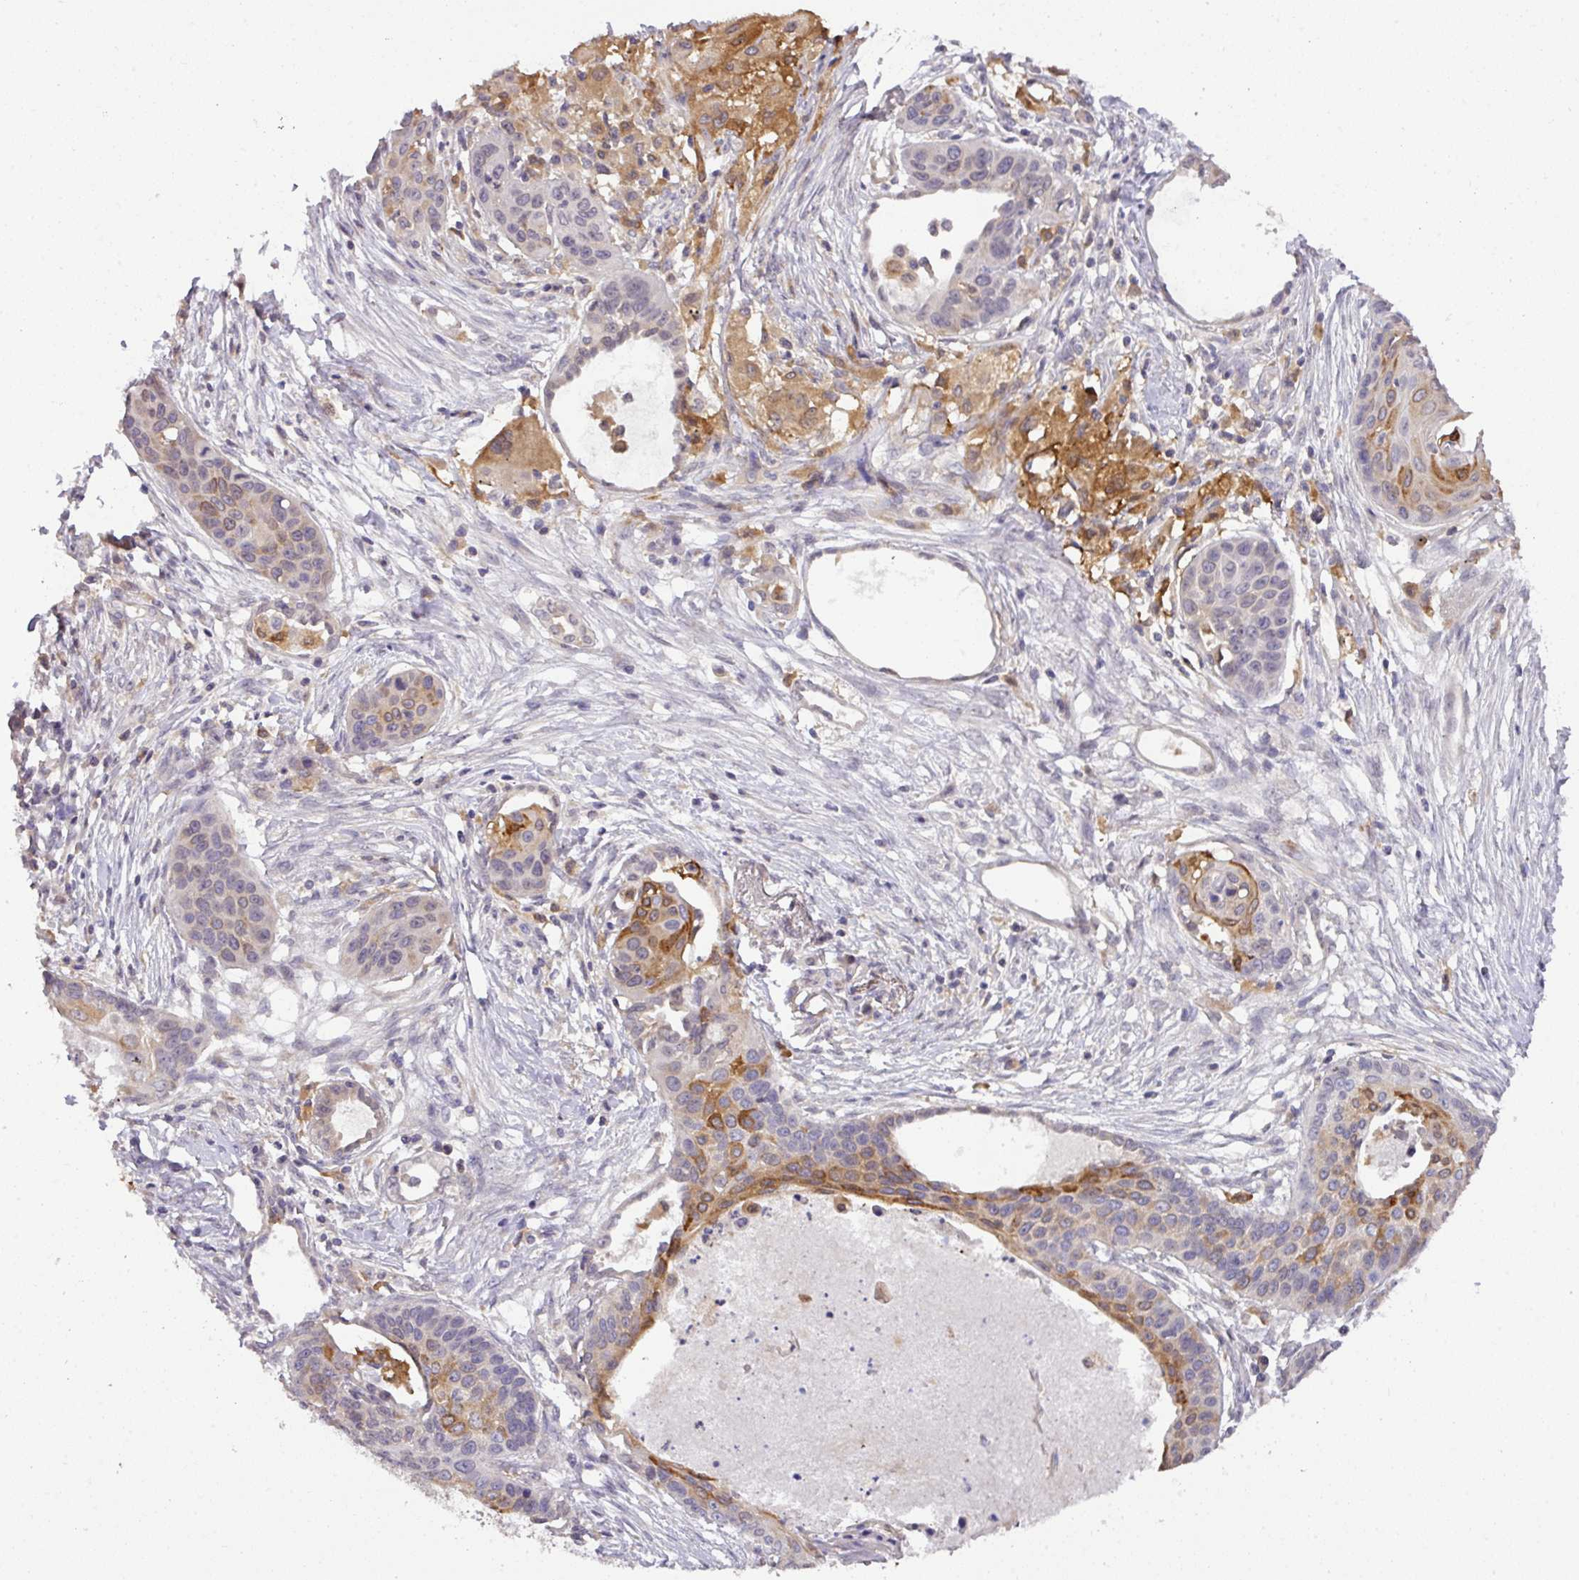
{"staining": {"intensity": "moderate", "quantity": "<25%", "location": "cytoplasmic/membranous"}, "tissue": "lung cancer", "cell_type": "Tumor cells", "image_type": "cancer", "snomed": [{"axis": "morphology", "description": "Squamous cell carcinoma, NOS"}, {"axis": "topography", "description": "Lung"}], "caption": "Immunohistochemistry (IHC) staining of lung cancer, which reveals low levels of moderate cytoplasmic/membranous positivity in approximately <25% of tumor cells indicating moderate cytoplasmic/membranous protein positivity. The staining was performed using DAB (brown) for protein detection and nuclei were counterstained in hematoxylin (blue).", "gene": "GCNT7", "patient": {"sex": "male", "age": 71}}